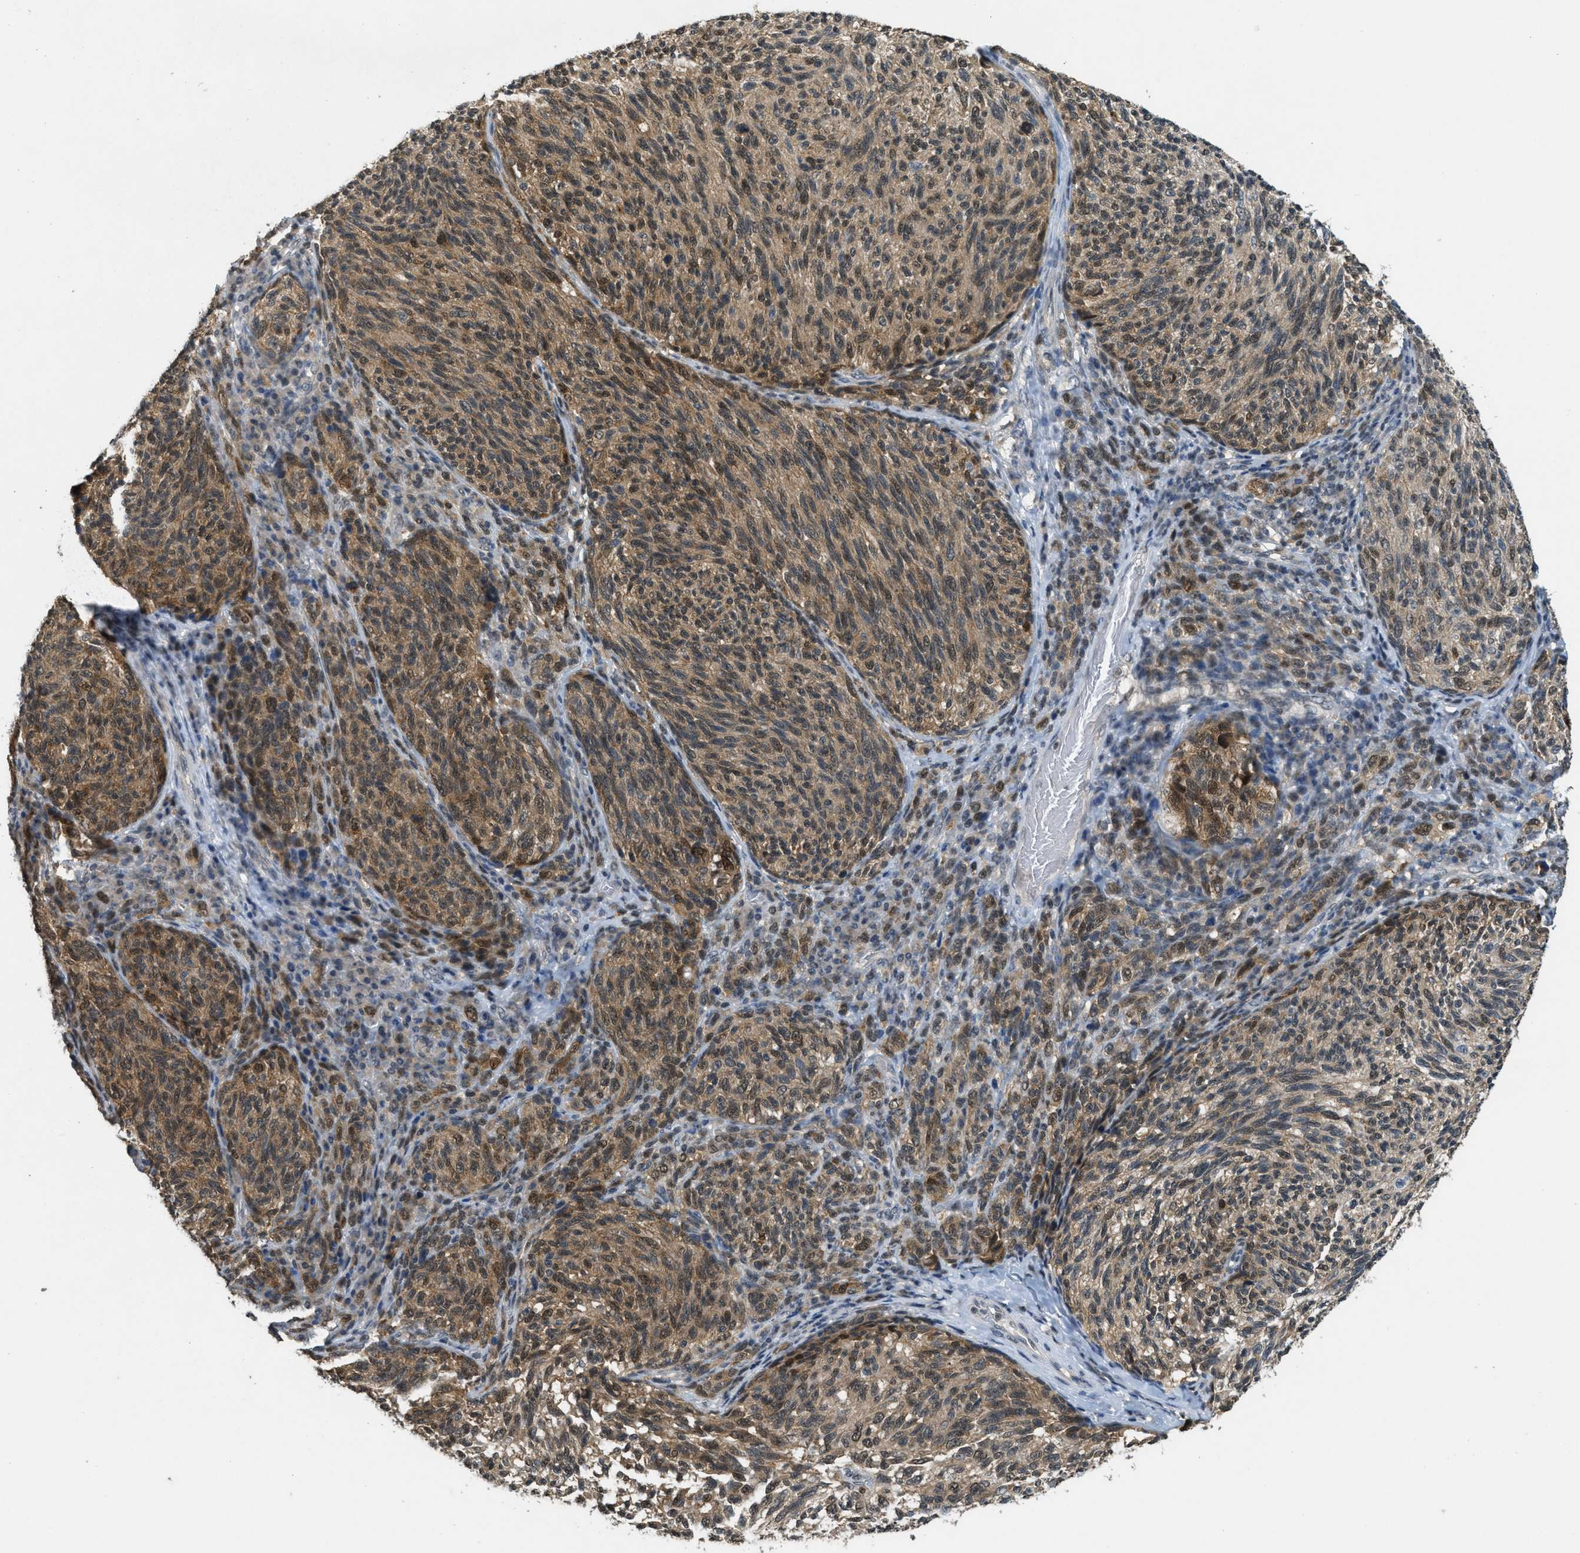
{"staining": {"intensity": "moderate", "quantity": "25%-75%", "location": "cytoplasmic/membranous,nuclear"}, "tissue": "melanoma", "cell_type": "Tumor cells", "image_type": "cancer", "snomed": [{"axis": "morphology", "description": "Malignant melanoma, NOS"}, {"axis": "topography", "description": "Skin"}], "caption": "Malignant melanoma was stained to show a protein in brown. There is medium levels of moderate cytoplasmic/membranous and nuclear expression in about 25%-75% of tumor cells.", "gene": "DNAJB1", "patient": {"sex": "female", "age": 73}}